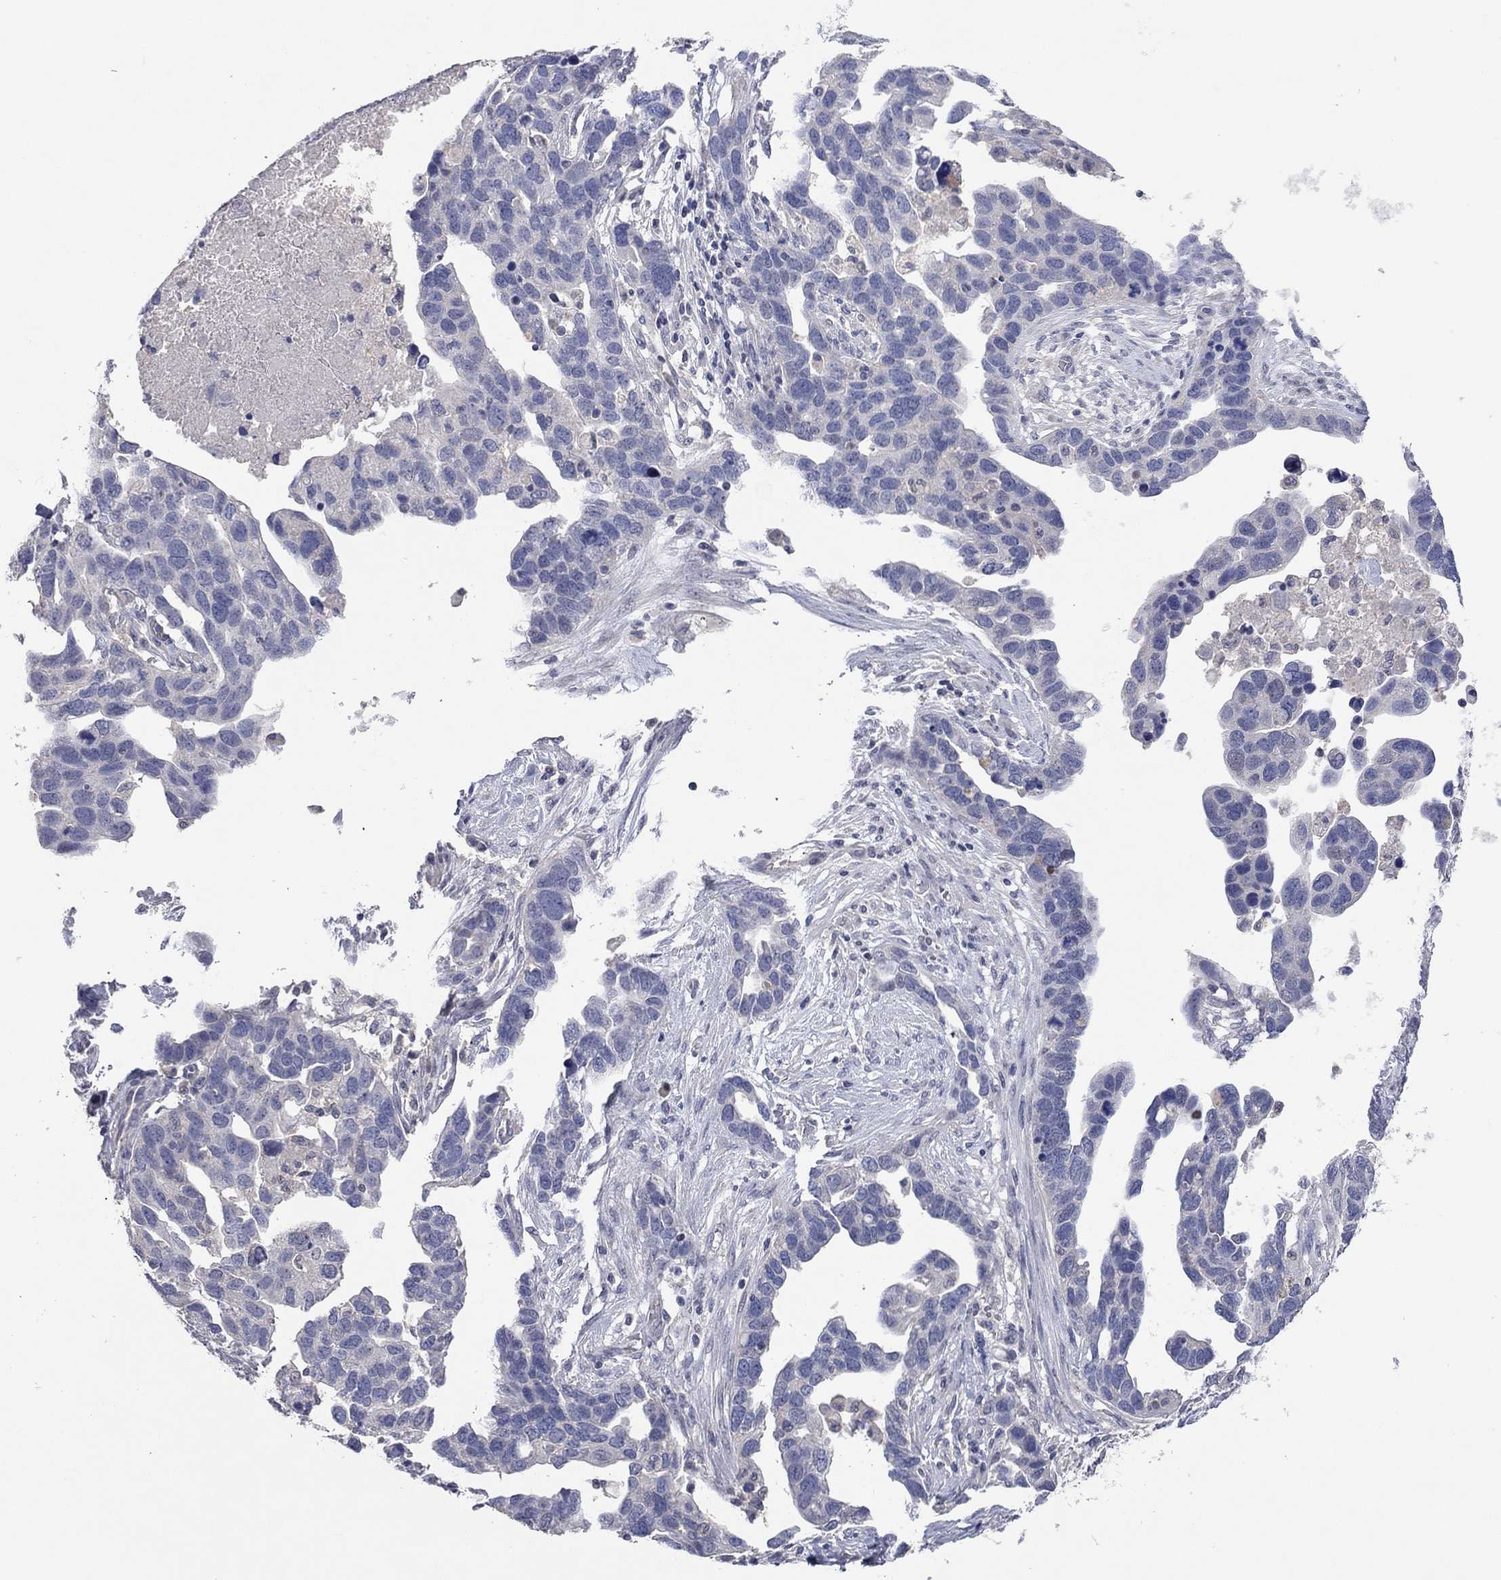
{"staining": {"intensity": "negative", "quantity": "none", "location": "none"}, "tissue": "ovarian cancer", "cell_type": "Tumor cells", "image_type": "cancer", "snomed": [{"axis": "morphology", "description": "Cystadenocarcinoma, serous, NOS"}, {"axis": "topography", "description": "Ovary"}], "caption": "This is an immunohistochemistry (IHC) image of human ovarian cancer (serous cystadenocarcinoma). There is no staining in tumor cells.", "gene": "MMP13", "patient": {"sex": "female", "age": 54}}